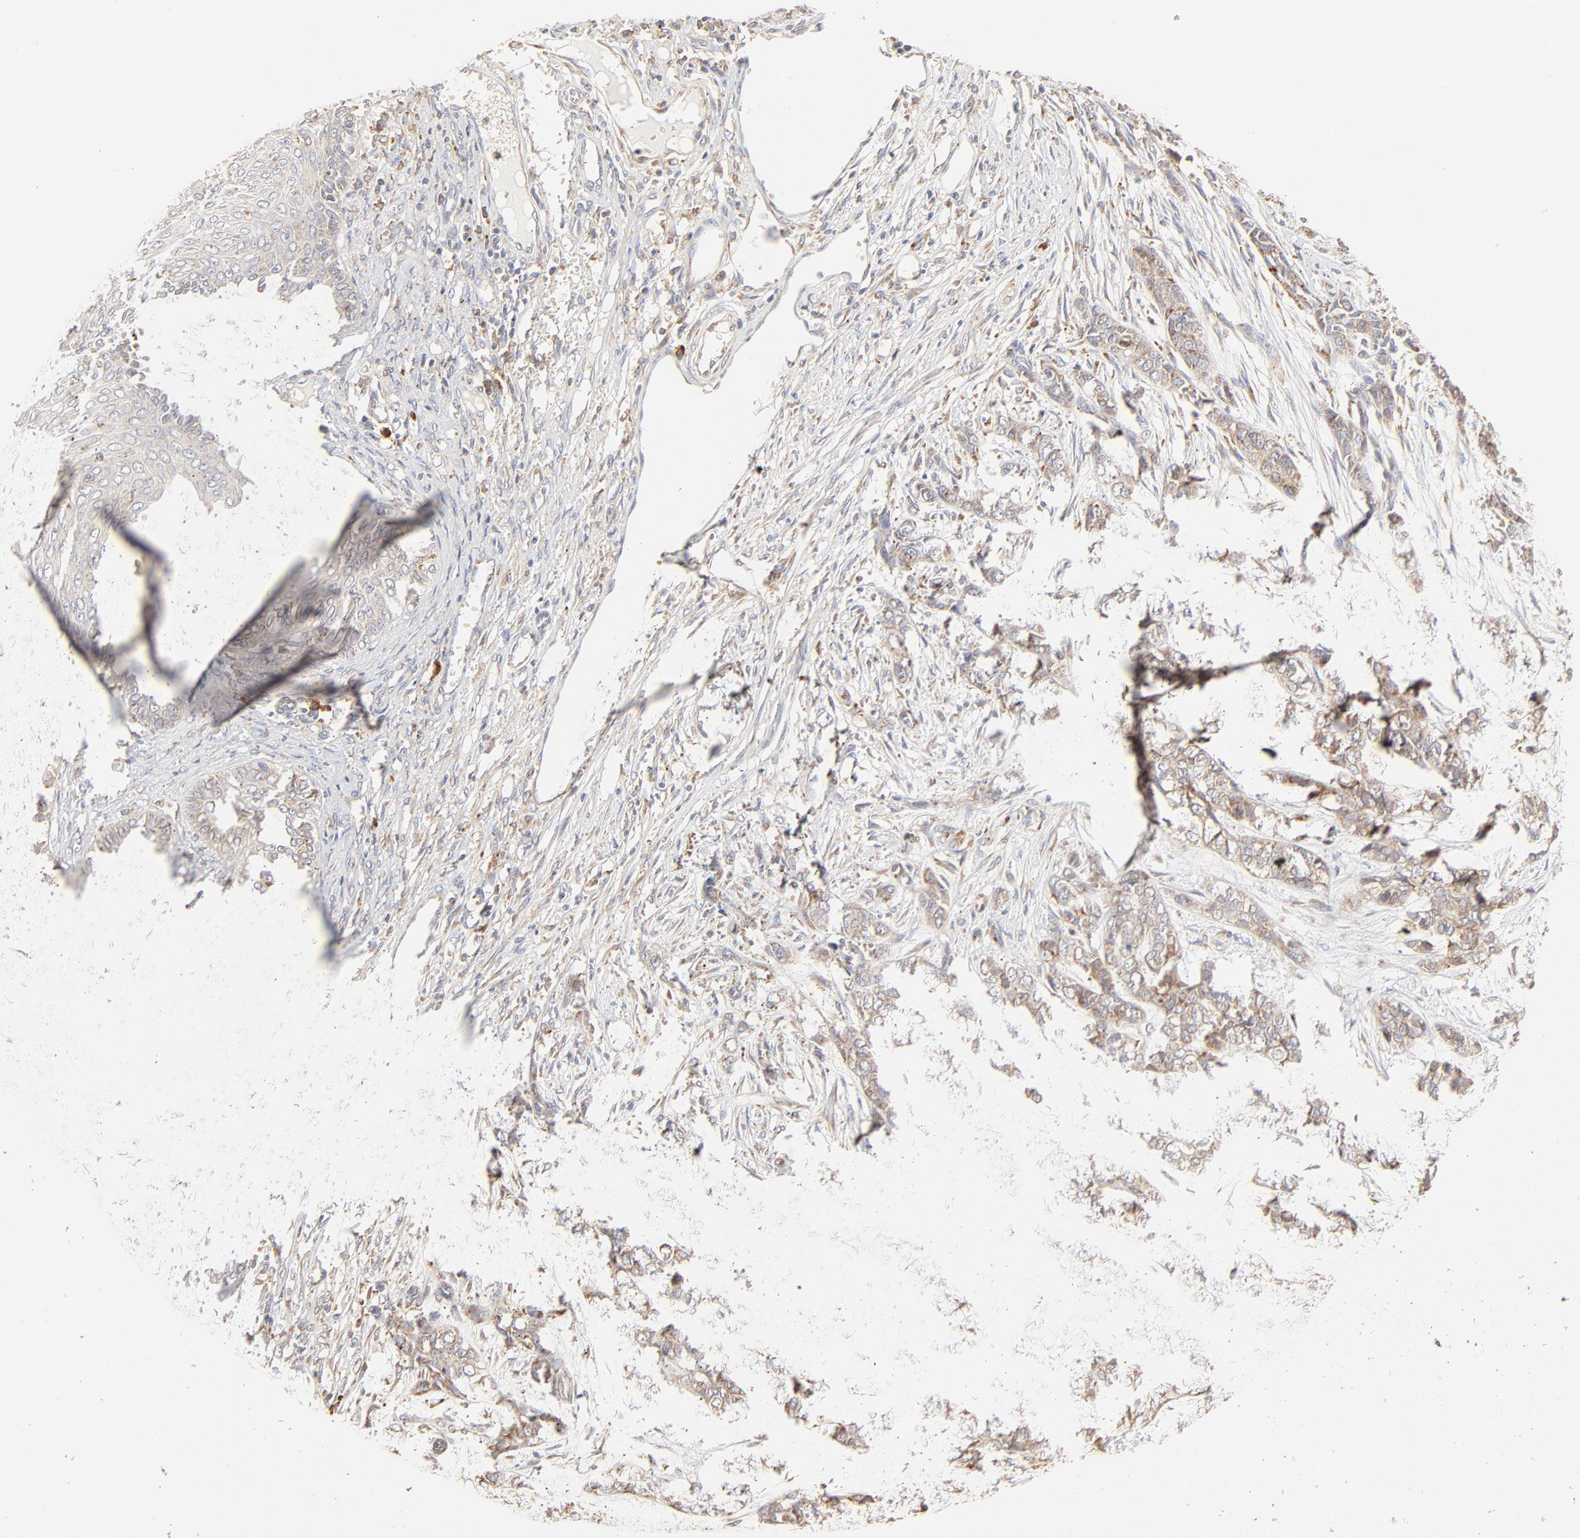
{"staining": {"intensity": "moderate", "quantity": ">75%", "location": "cytoplasmic/membranous"}, "tissue": "skin cancer", "cell_type": "Tumor cells", "image_type": "cancer", "snomed": [{"axis": "morphology", "description": "Basal cell carcinoma"}, {"axis": "topography", "description": "Skin"}], "caption": "Skin basal cell carcinoma stained for a protein (brown) demonstrates moderate cytoplasmic/membranous positive positivity in about >75% of tumor cells.", "gene": "PARP12", "patient": {"sex": "female", "age": 64}}